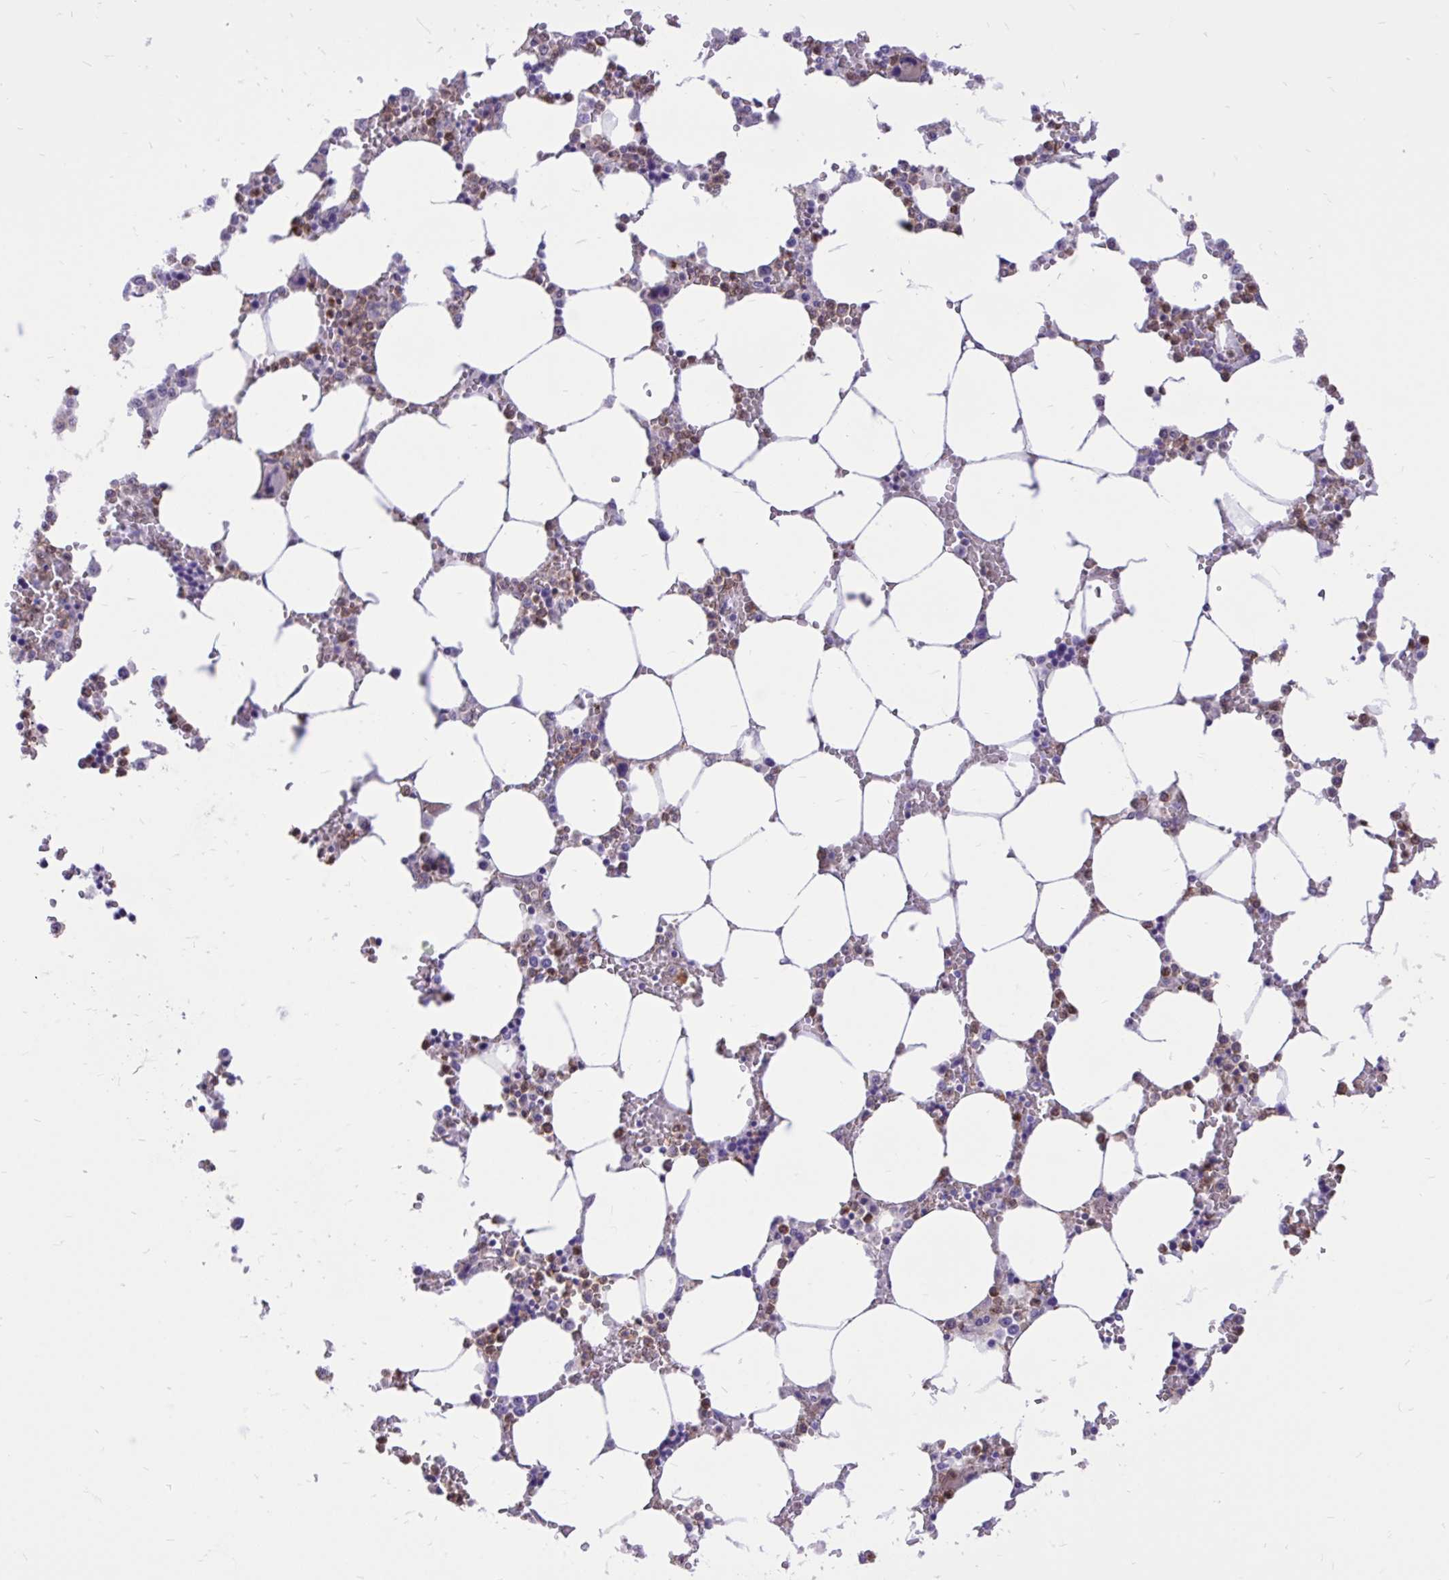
{"staining": {"intensity": "moderate", "quantity": "<25%", "location": "cytoplasmic/membranous"}, "tissue": "bone marrow", "cell_type": "Hematopoietic cells", "image_type": "normal", "snomed": [{"axis": "morphology", "description": "Normal tissue, NOS"}, {"axis": "topography", "description": "Bone marrow"}], "caption": "Hematopoietic cells demonstrate moderate cytoplasmic/membranous staining in about <25% of cells in normal bone marrow.", "gene": "TLR7", "patient": {"sex": "male", "age": 64}}